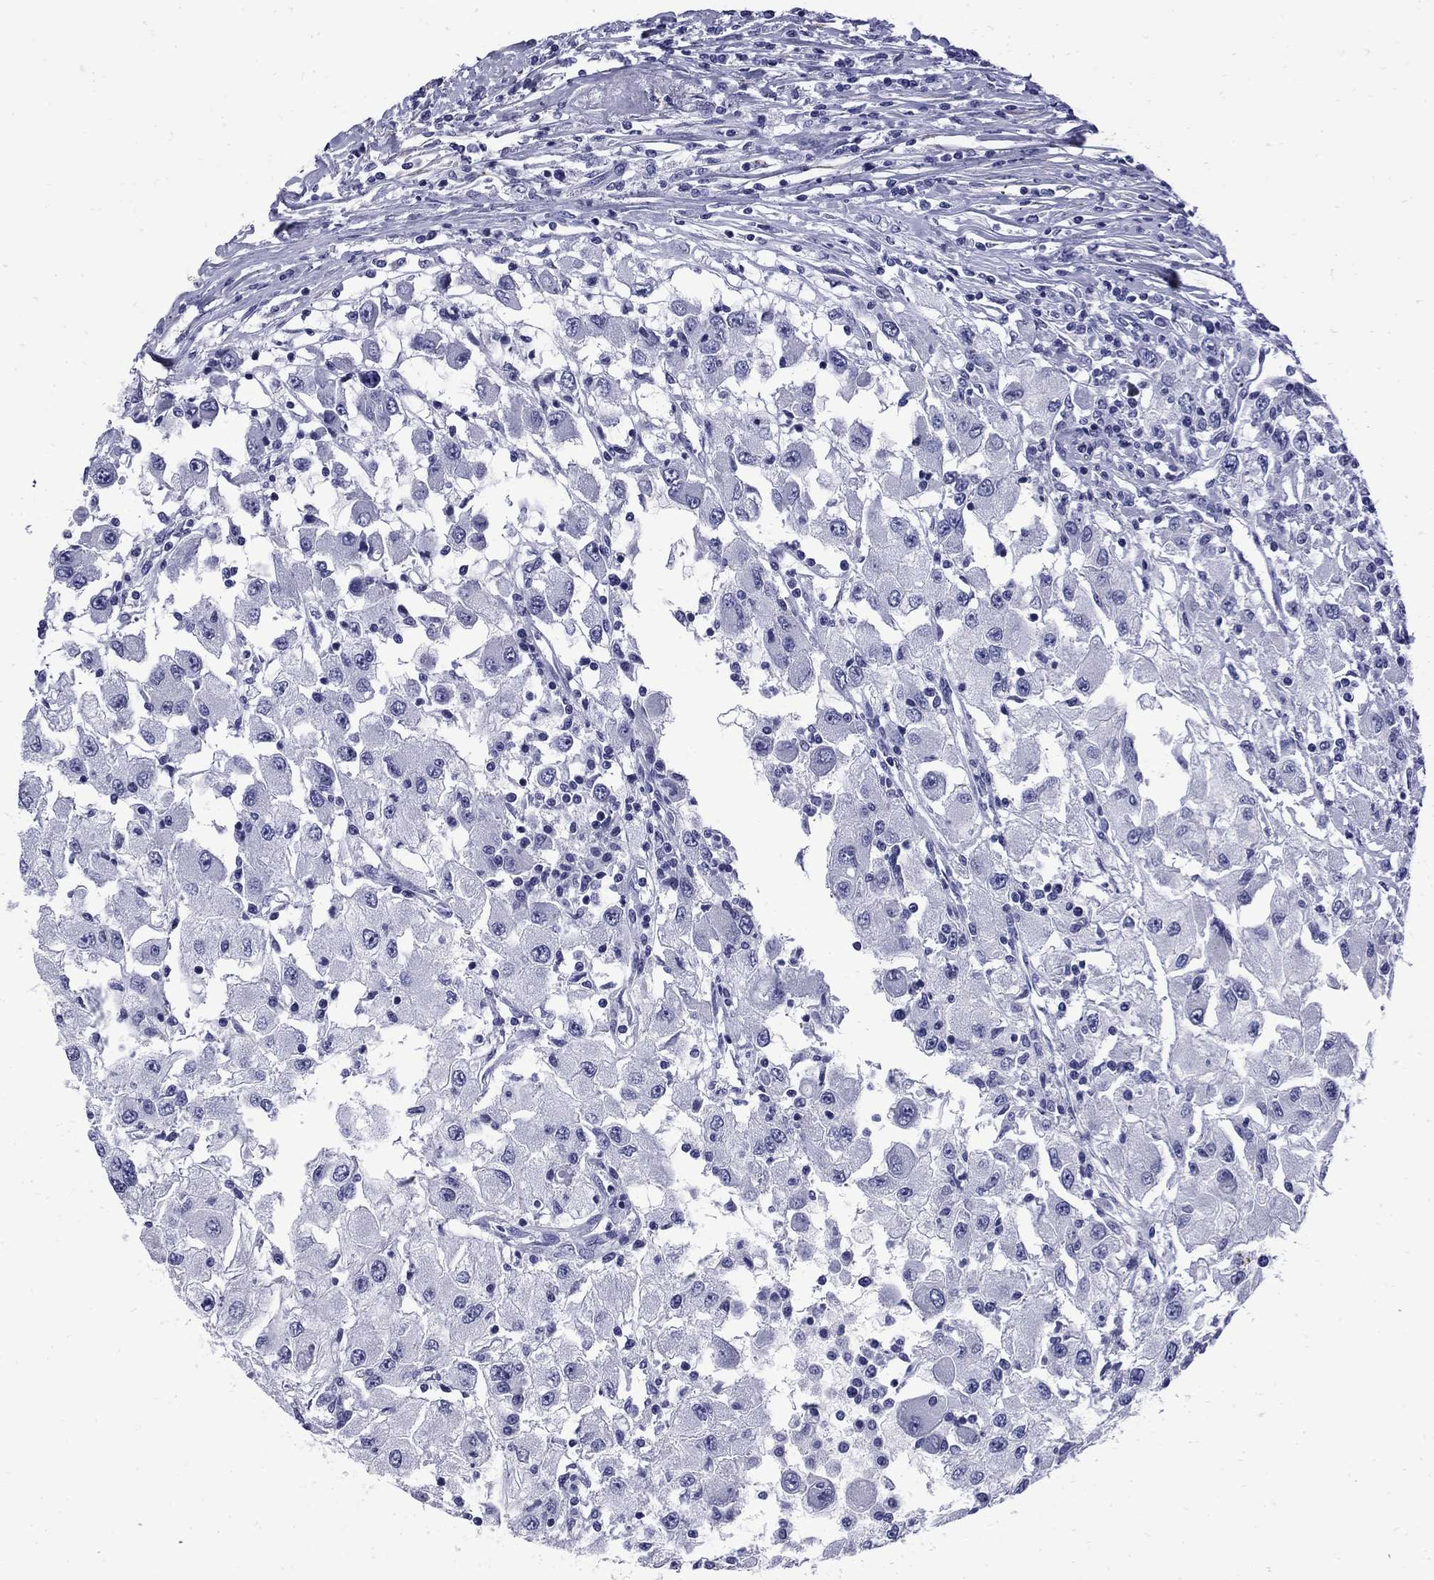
{"staining": {"intensity": "negative", "quantity": "none", "location": "none"}, "tissue": "renal cancer", "cell_type": "Tumor cells", "image_type": "cancer", "snomed": [{"axis": "morphology", "description": "Adenocarcinoma, NOS"}, {"axis": "topography", "description": "Kidney"}], "caption": "High magnification brightfield microscopy of renal cancer (adenocarcinoma) stained with DAB (3,3'-diaminobenzidine) (brown) and counterstained with hematoxylin (blue): tumor cells show no significant expression.", "gene": "MGARP", "patient": {"sex": "female", "age": 67}}